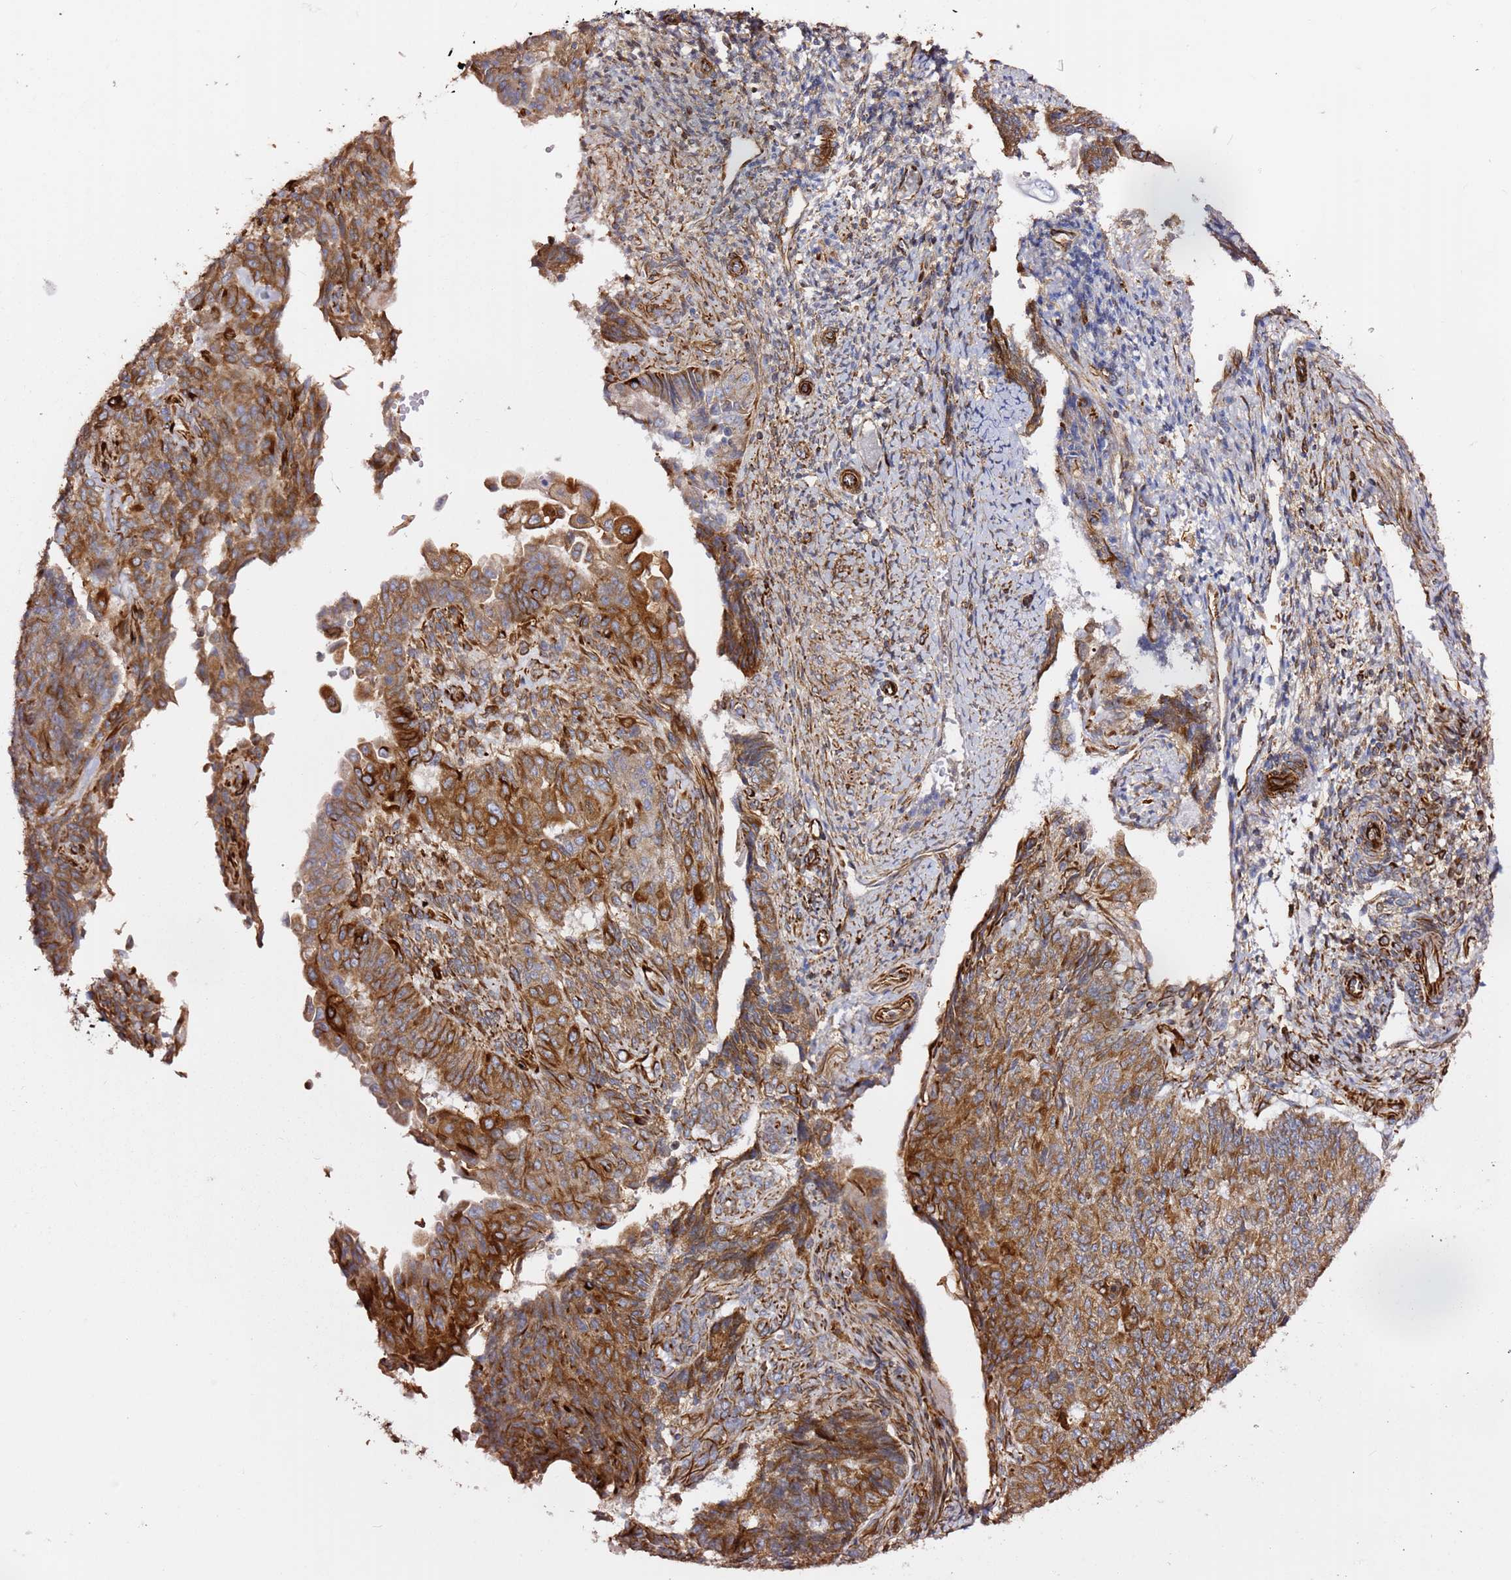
{"staining": {"intensity": "moderate", "quantity": ">75%", "location": "cytoplasmic/membranous"}, "tissue": "endometrial cancer", "cell_type": "Tumor cells", "image_type": "cancer", "snomed": [{"axis": "morphology", "description": "Adenocarcinoma, NOS"}, {"axis": "topography", "description": "Endometrium"}], "caption": "A medium amount of moderate cytoplasmic/membranous positivity is seen in approximately >75% of tumor cells in adenocarcinoma (endometrial) tissue.", "gene": "MRGPRE", "patient": {"sex": "female", "age": 32}}